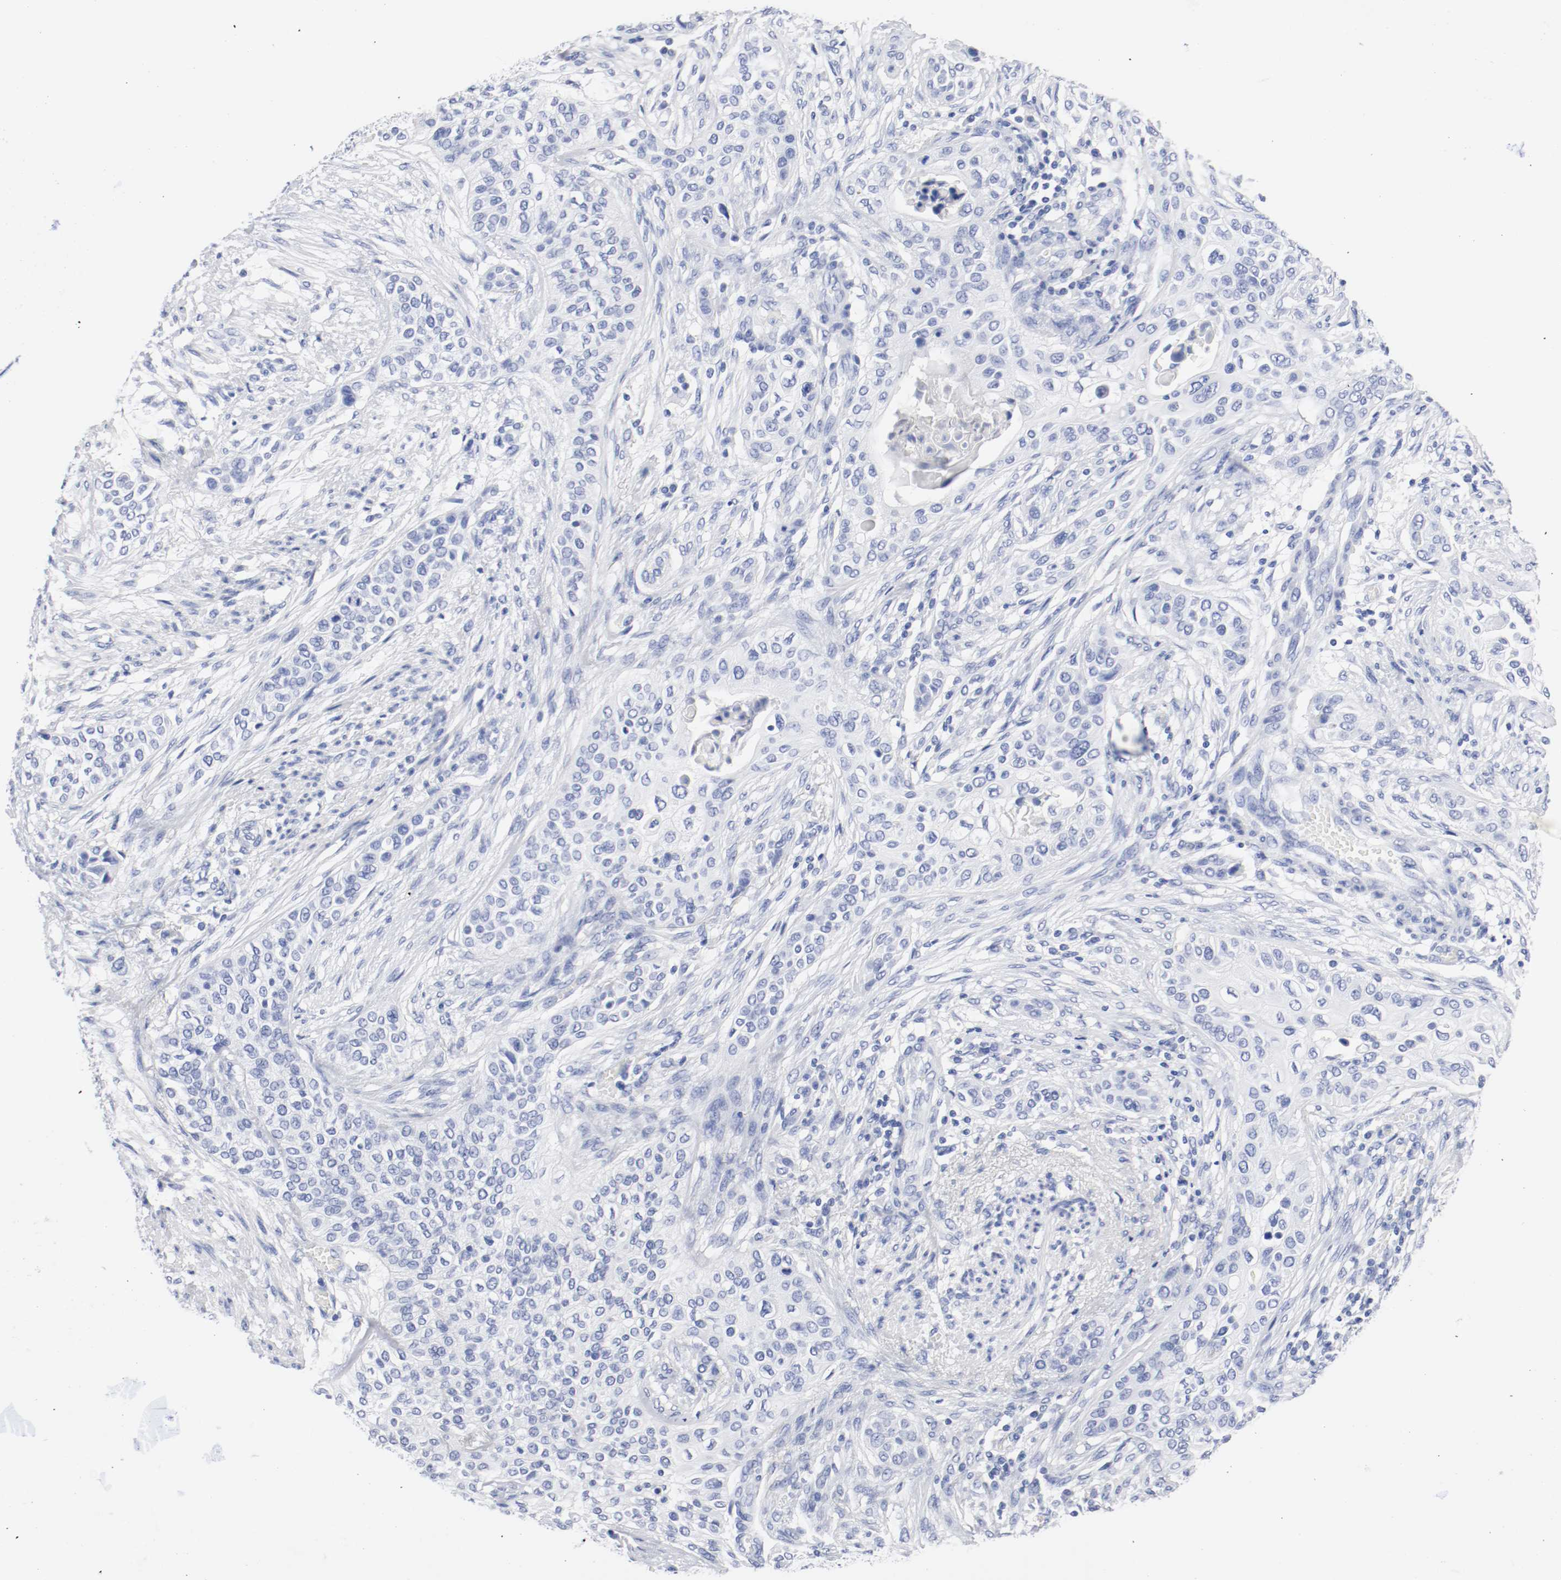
{"staining": {"intensity": "negative", "quantity": "none", "location": "none"}, "tissue": "urothelial cancer", "cell_type": "Tumor cells", "image_type": "cancer", "snomed": [{"axis": "morphology", "description": "Urothelial carcinoma, High grade"}, {"axis": "topography", "description": "Urinary bladder"}], "caption": "Tumor cells are negative for brown protein staining in high-grade urothelial carcinoma.", "gene": "GAD1", "patient": {"sex": "male", "age": 74}}